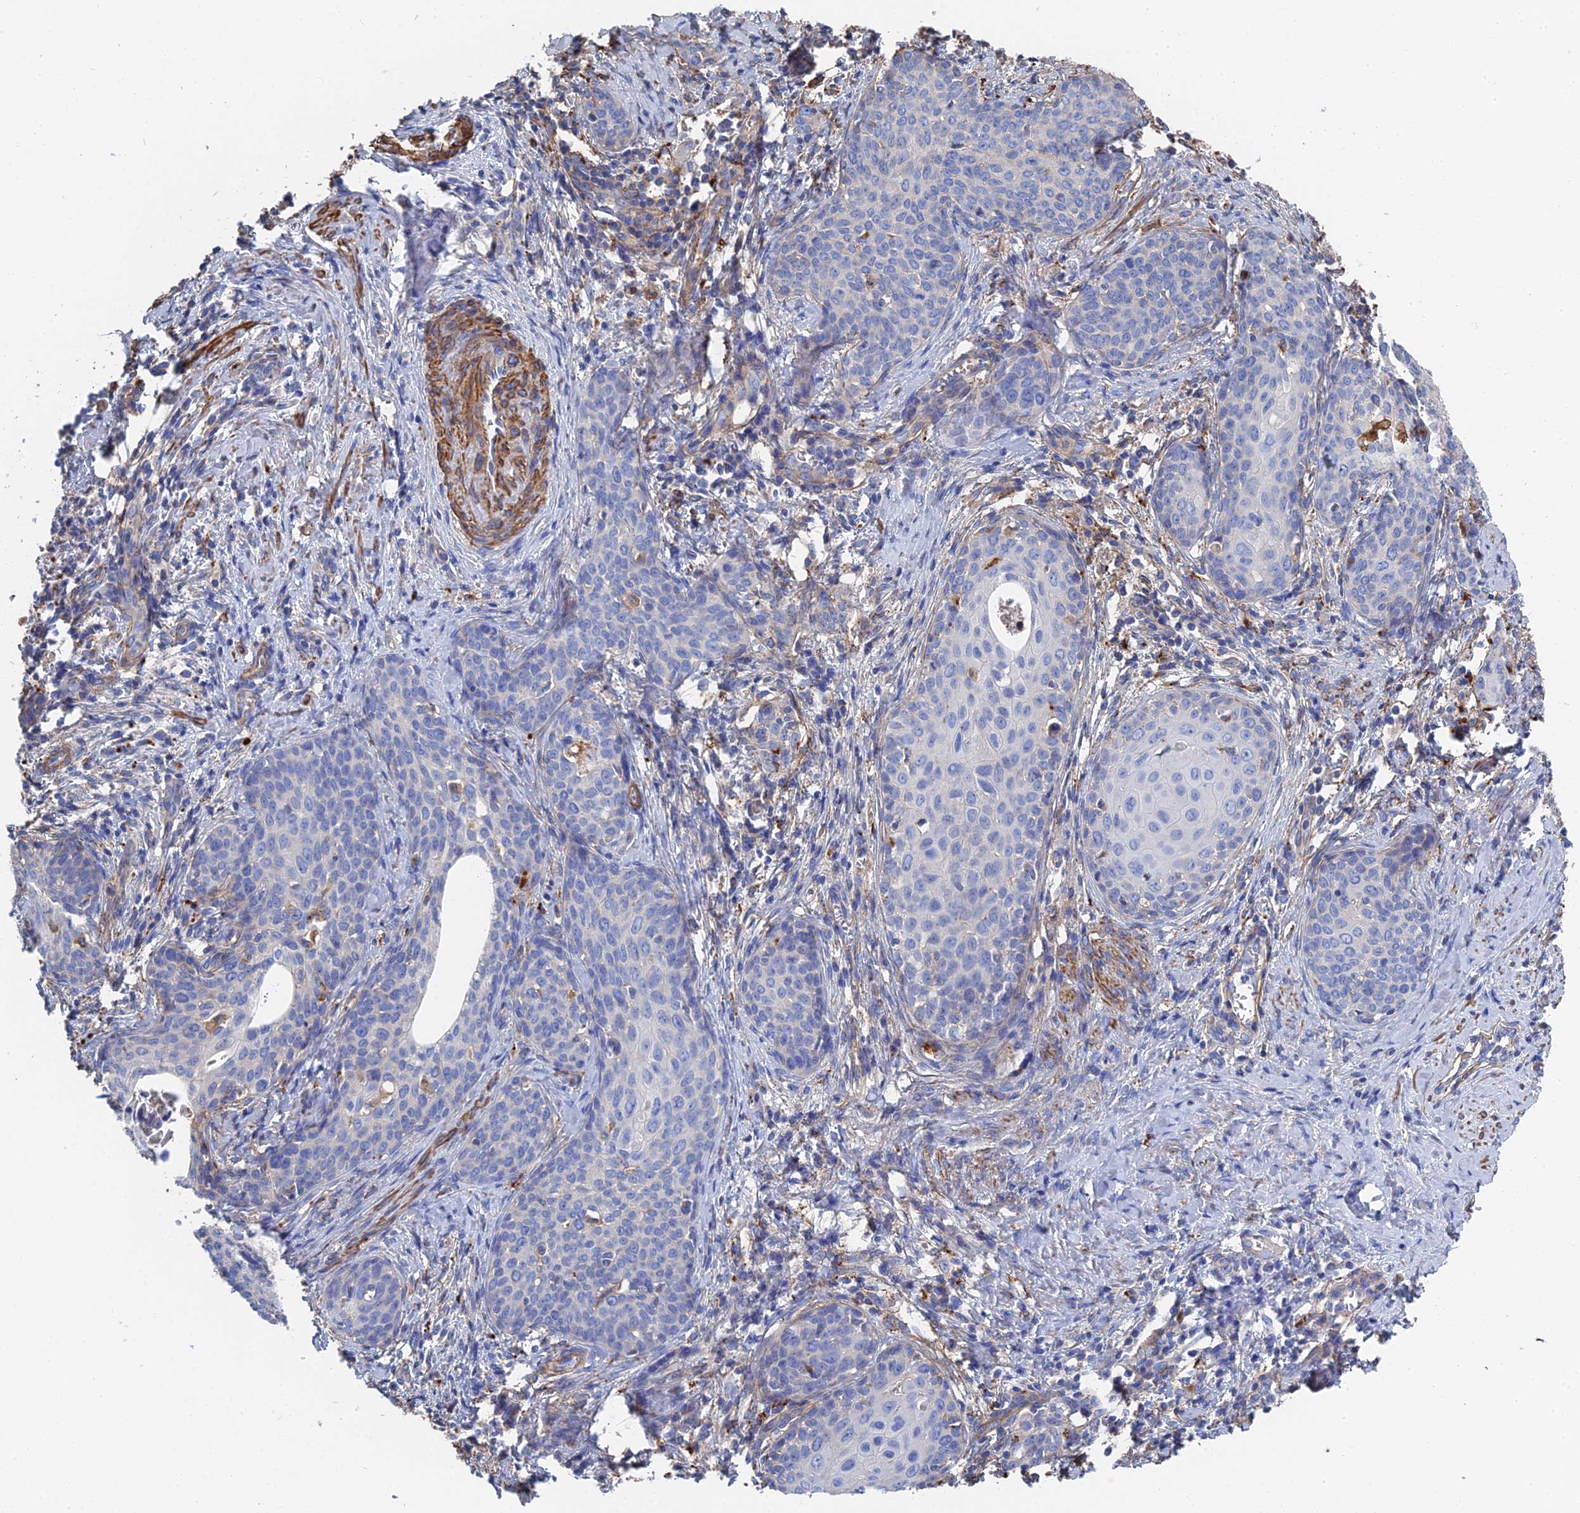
{"staining": {"intensity": "moderate", "quantity": "<25%", "location": "cytoplasmic/membranous"}, "tissue": "cervical cancer", "cell_type": "Tumor cells", "image_type": "cancer", "snomed": [{"axis": "morphology", "description": "Squamous cell carcinoma, NOS"}, {"axis": "topography", "description": "Cervix"}], "caption": "Immunohistochemistry of human cervical cancer (squamous cell carcinoma) displays low levels of moderate cytoplasmic/membranous staining in about <25% of tumor cells.", "gene": "STRA6", "patient": {"sex": "female", "age": 52}}